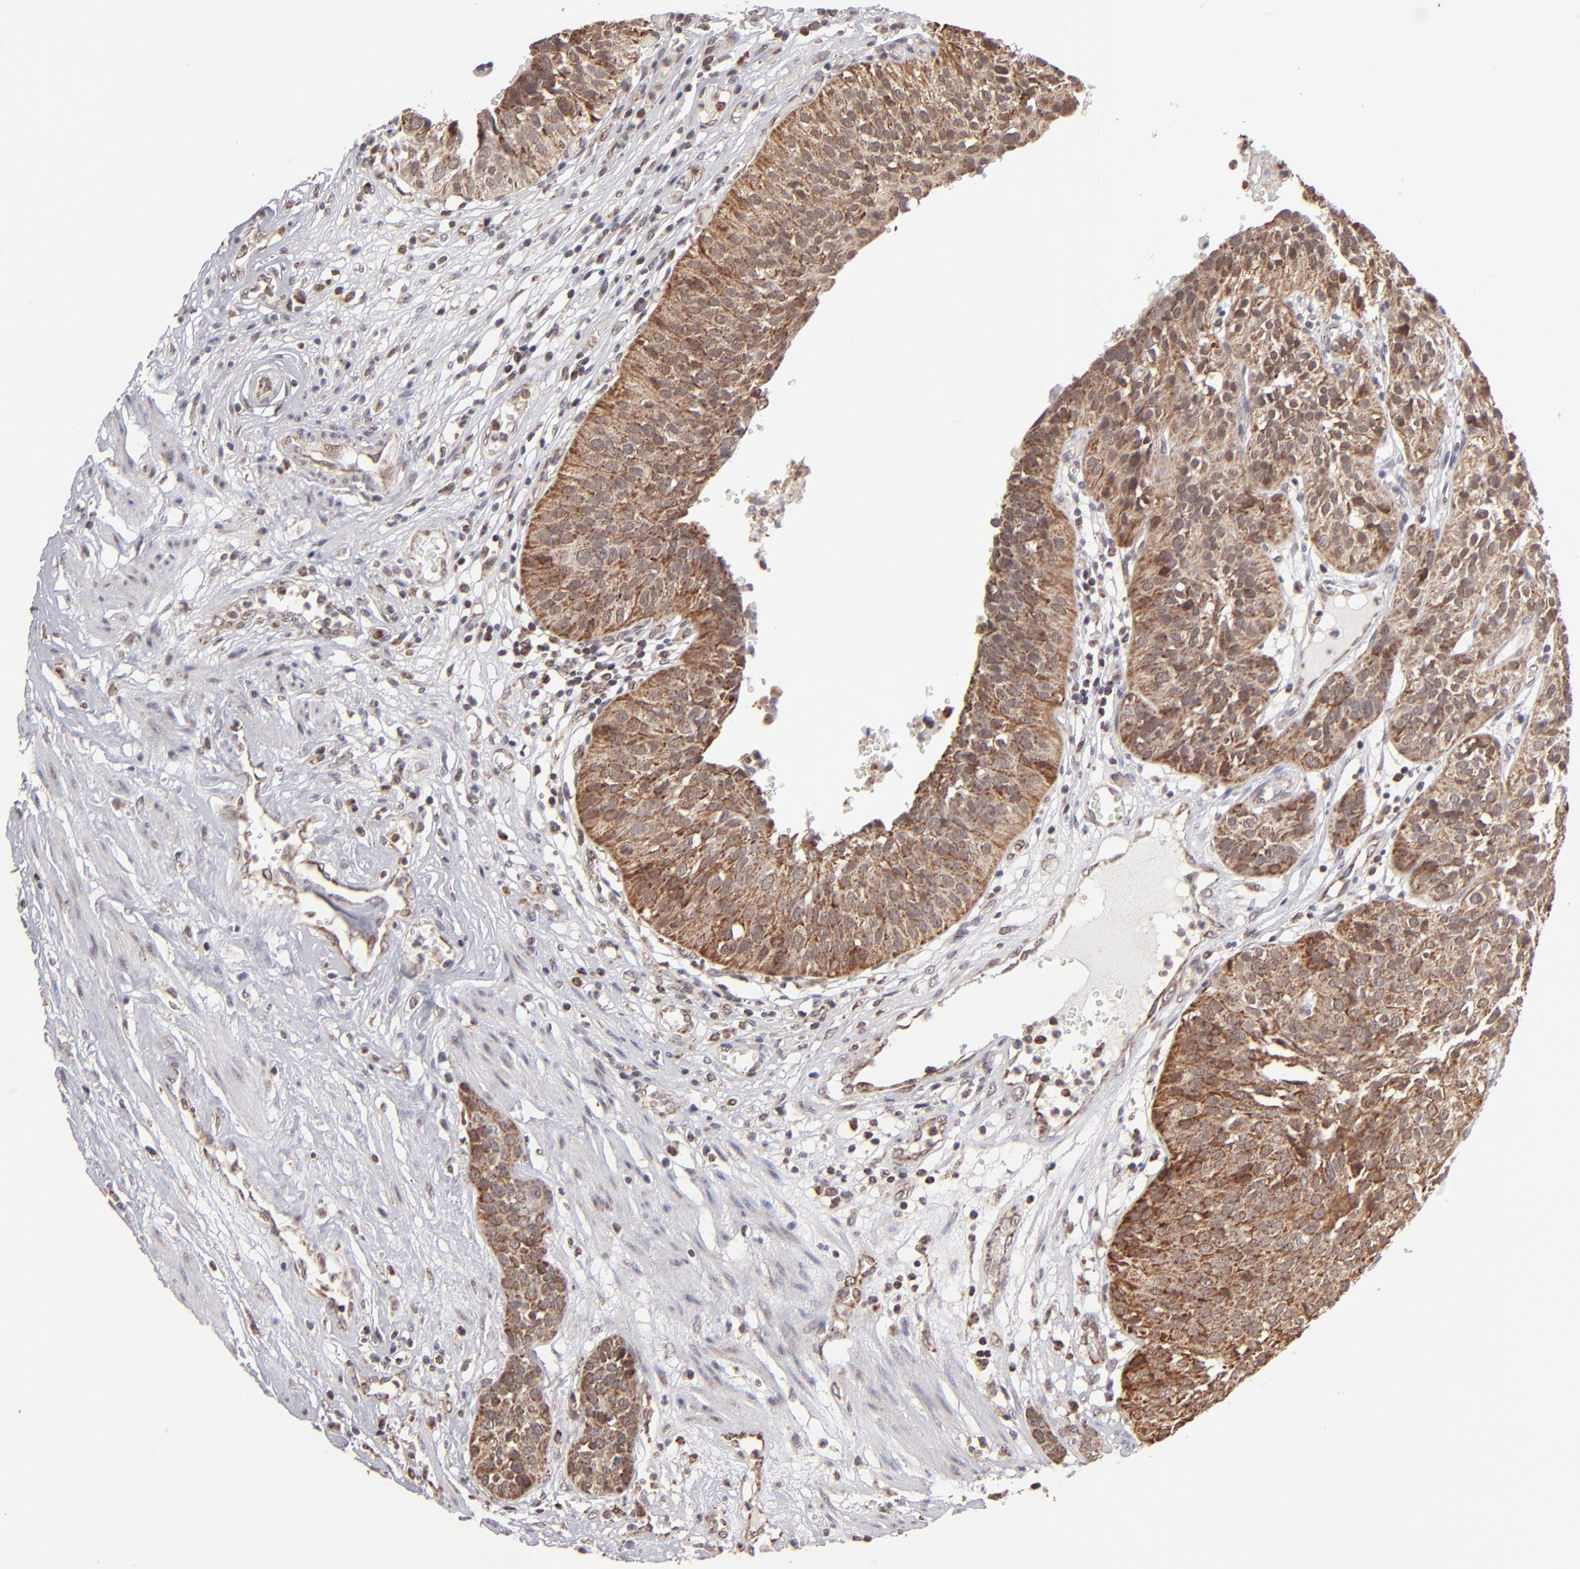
{"staining": {"intensity": "moderate", "quantity": ">75%", "location": "cytoplasmic/membranous"}, "tissue": "urothelial cancer", "cell_type": "Tumor cells", "image_type": "cancer", "snomed": [{"axis": "morphology", "description": "Urothelial carcinoma, High grade"}, {"axis": "topography", "description": "Urinary bladder"}], "caption": "Immunohistochemical staining of human urothelial cancer exhibits medium levels of moderate cytoplasmic/membranous staining in approximately >75% of tumor cells. (DAB IHC with brightfield microscopy, high magnification).", "gene": "SLC15A1", "patient": {"sex": "male", "age": 56}}